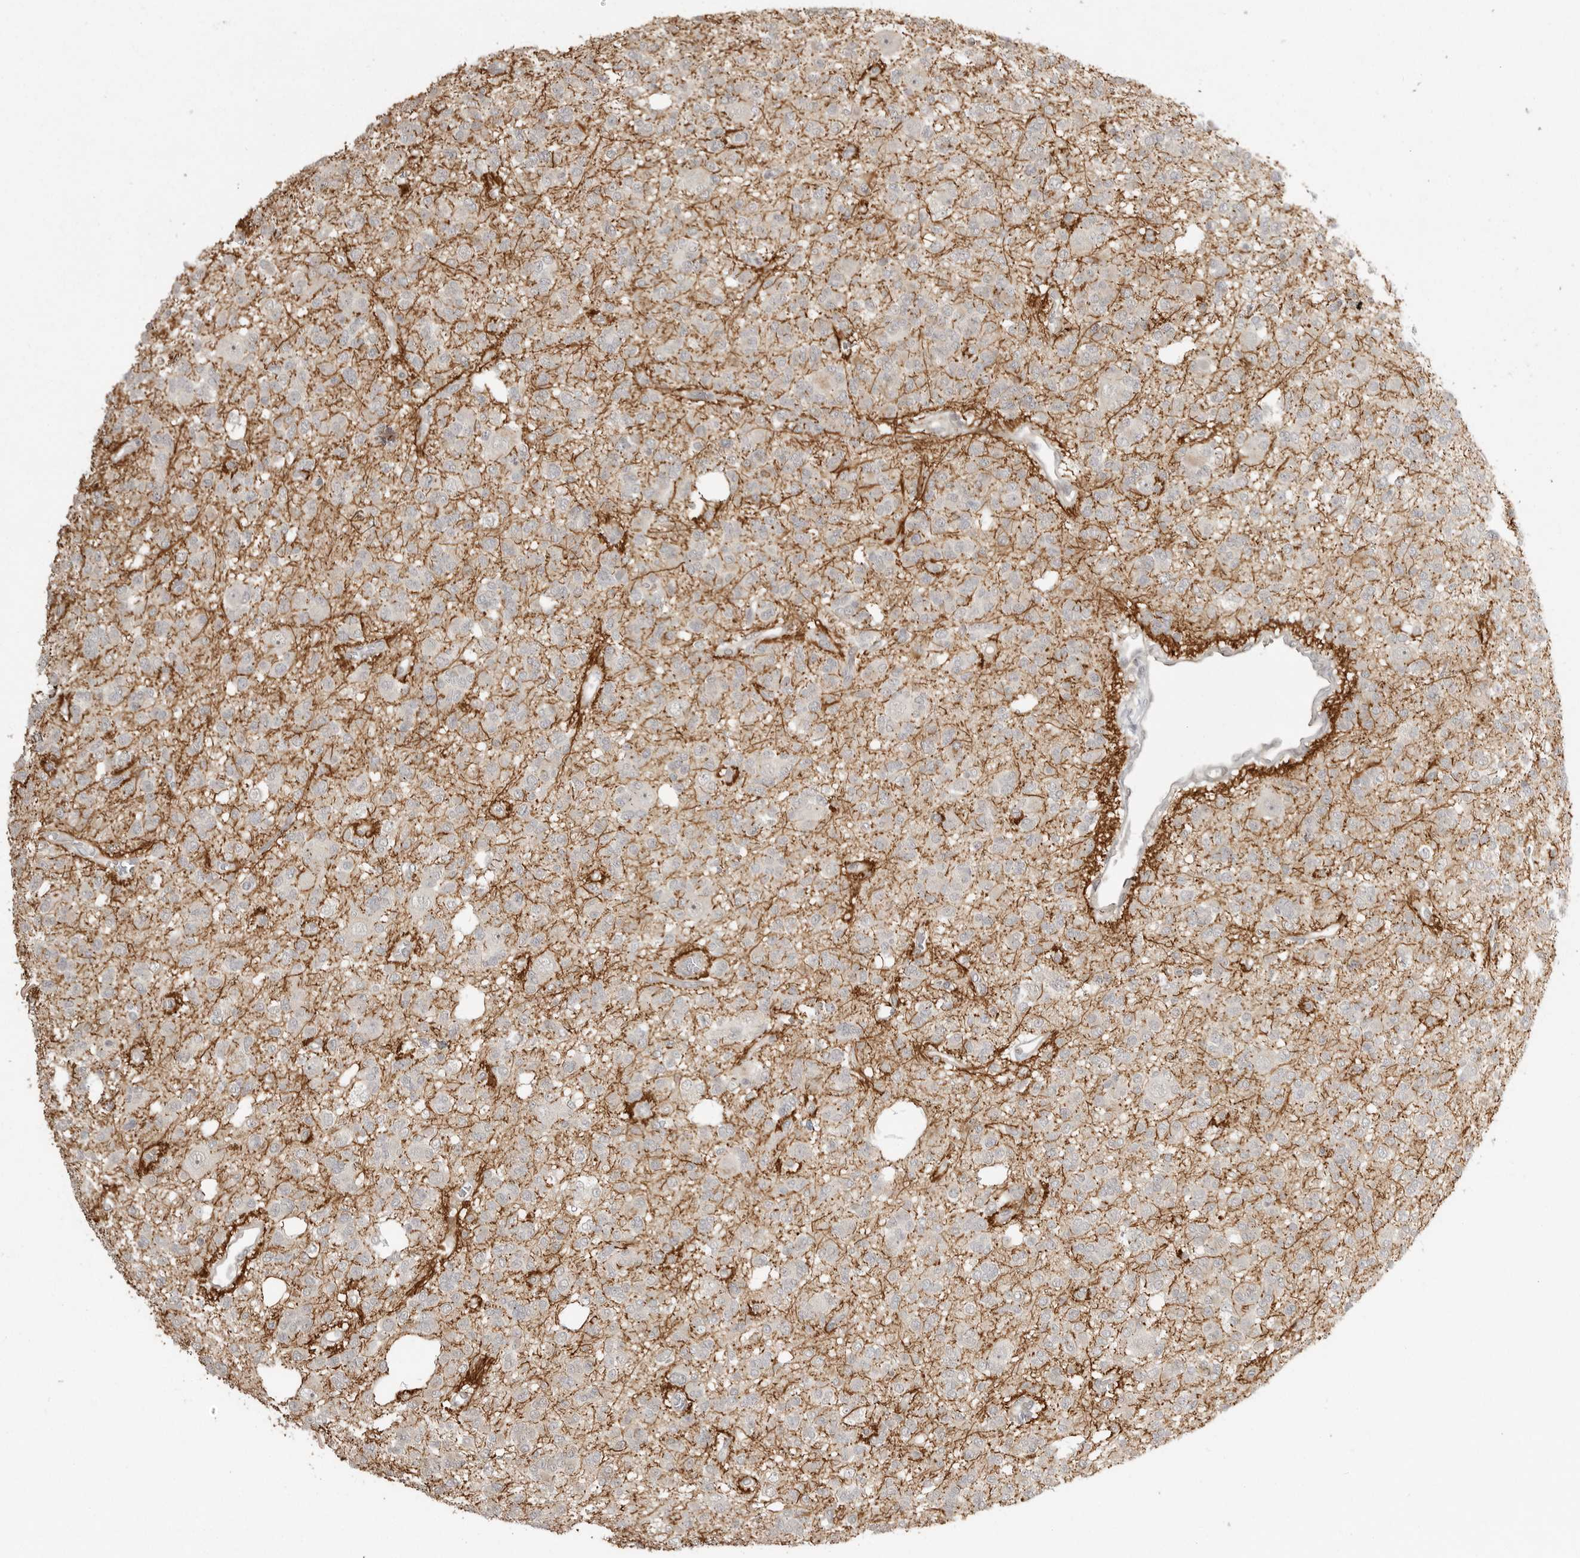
{"staining": {"intensity": "negative", "quantity": "none", "location": "none"}, "tissue": "glioma", "cell_type": "Tumor cells", "image_type": "cancer", "snomed": [{"axis": "morphology", "description": "Glioma, malignant, Low grade"}, {"axis": "topography", "description": "Brain"}], "caption": "The image shows no significant positivity in tumor cells of low-grade glioma (malignant). Brightfield microscopy of immunohistochemistry (IHC) stained with DAB (3,3'-diaminobenzidine) (brown) and hematoxylin (blue), captured at high magnification.", "gene": "SMG8", "patient": {"sex": "male", "age": 38}}